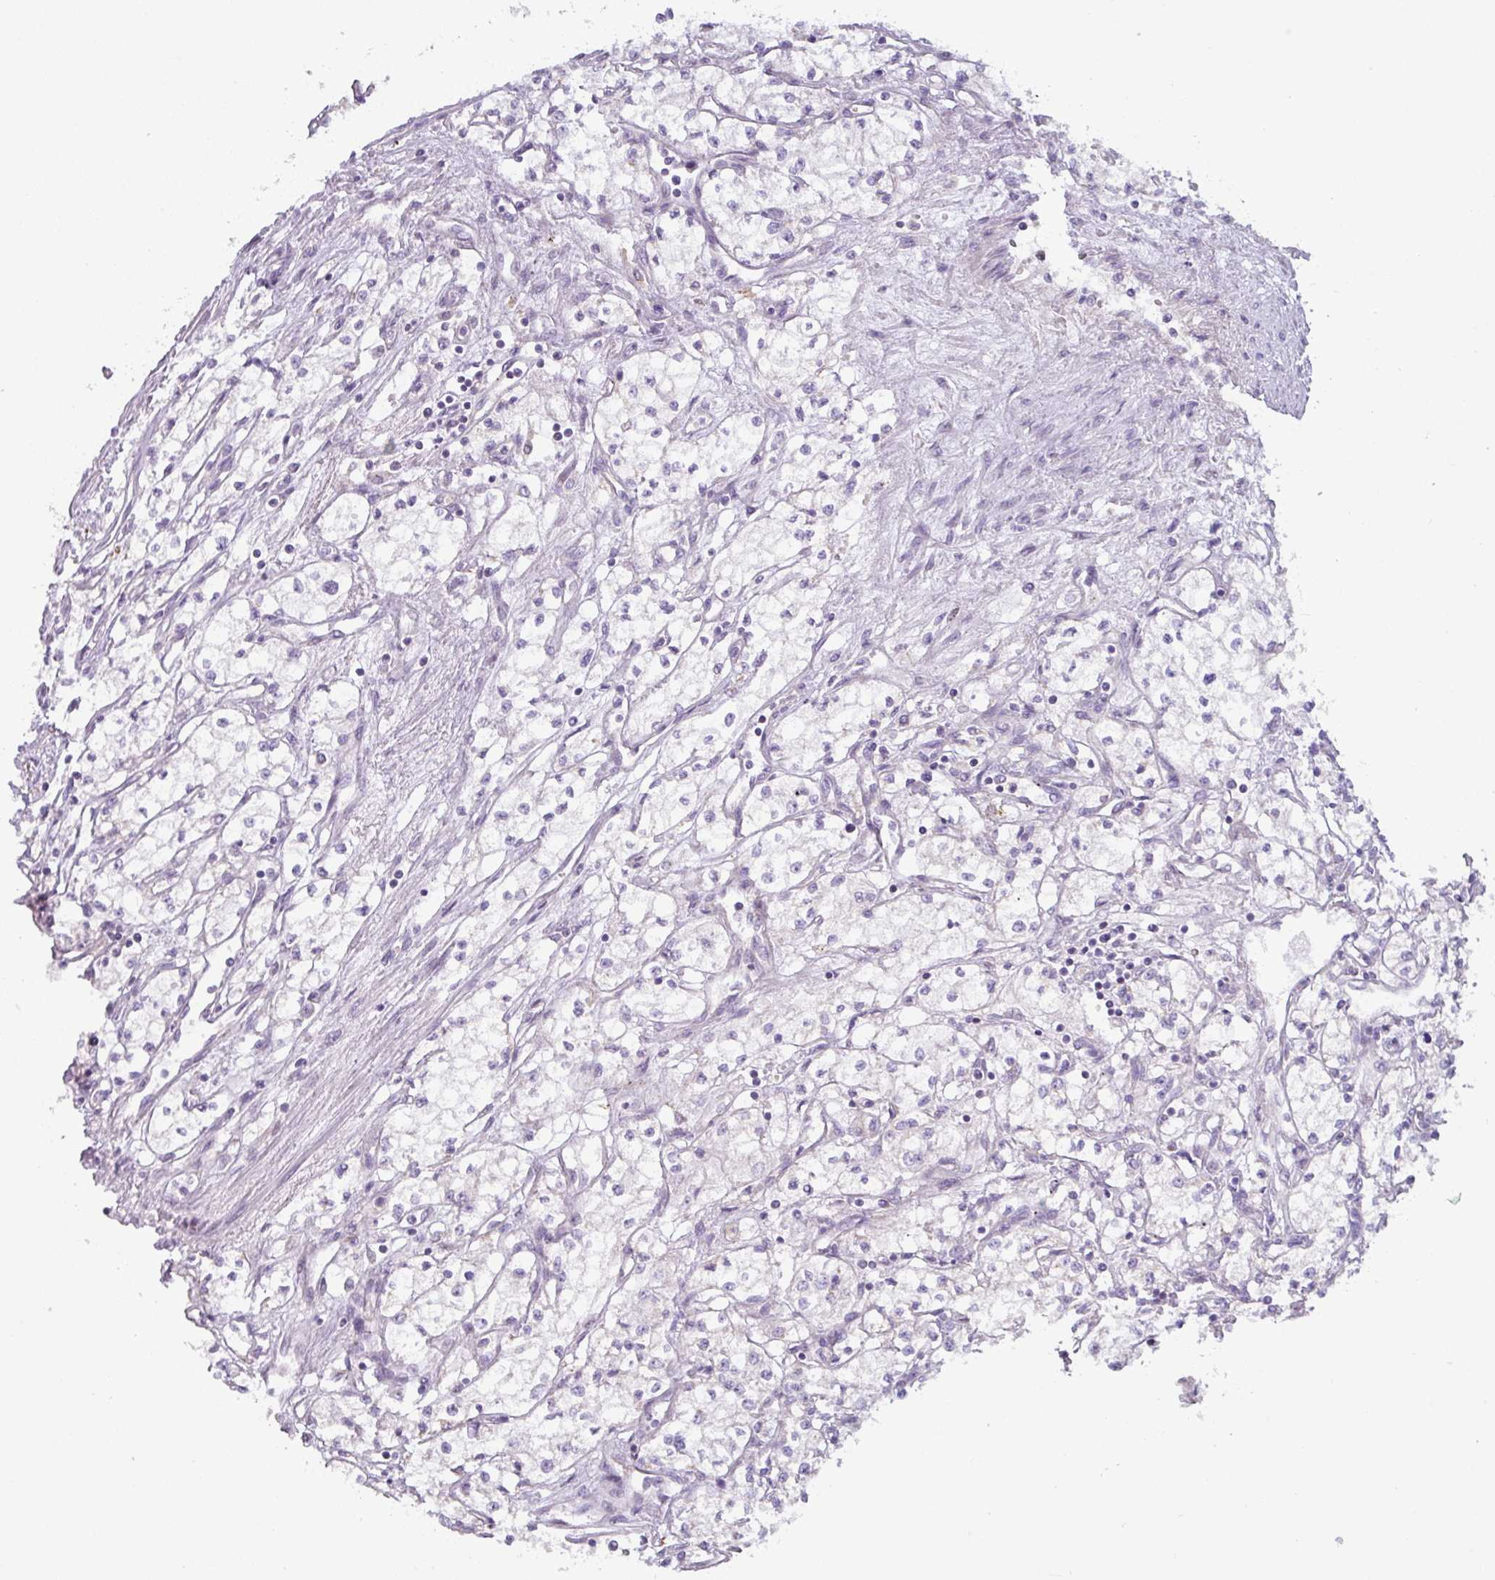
{"staining": {"intensity": "negative", "quantity": "none", "location": "none"}, "tissue": "renal cancer", "cell_type": "Tumor cells", "image_type": "cancer", "snomed": [{"axis": "morphology", "description": "Adenocarcinoma, NOS"}, {"axis": "topography", "description": "Kidney"}], "caption": "Immunohistochemistry (IHC) of human adenocarcinoma (renal) reveals no staining in tumor cells. The staining was performed using DAB to visualize the protein expression in brown, while the nuclei were stained in blue with hematoxylin (Magnification: 20x).", "gene": "RGS16", "patient": {"sex": "male", "age": 59}}